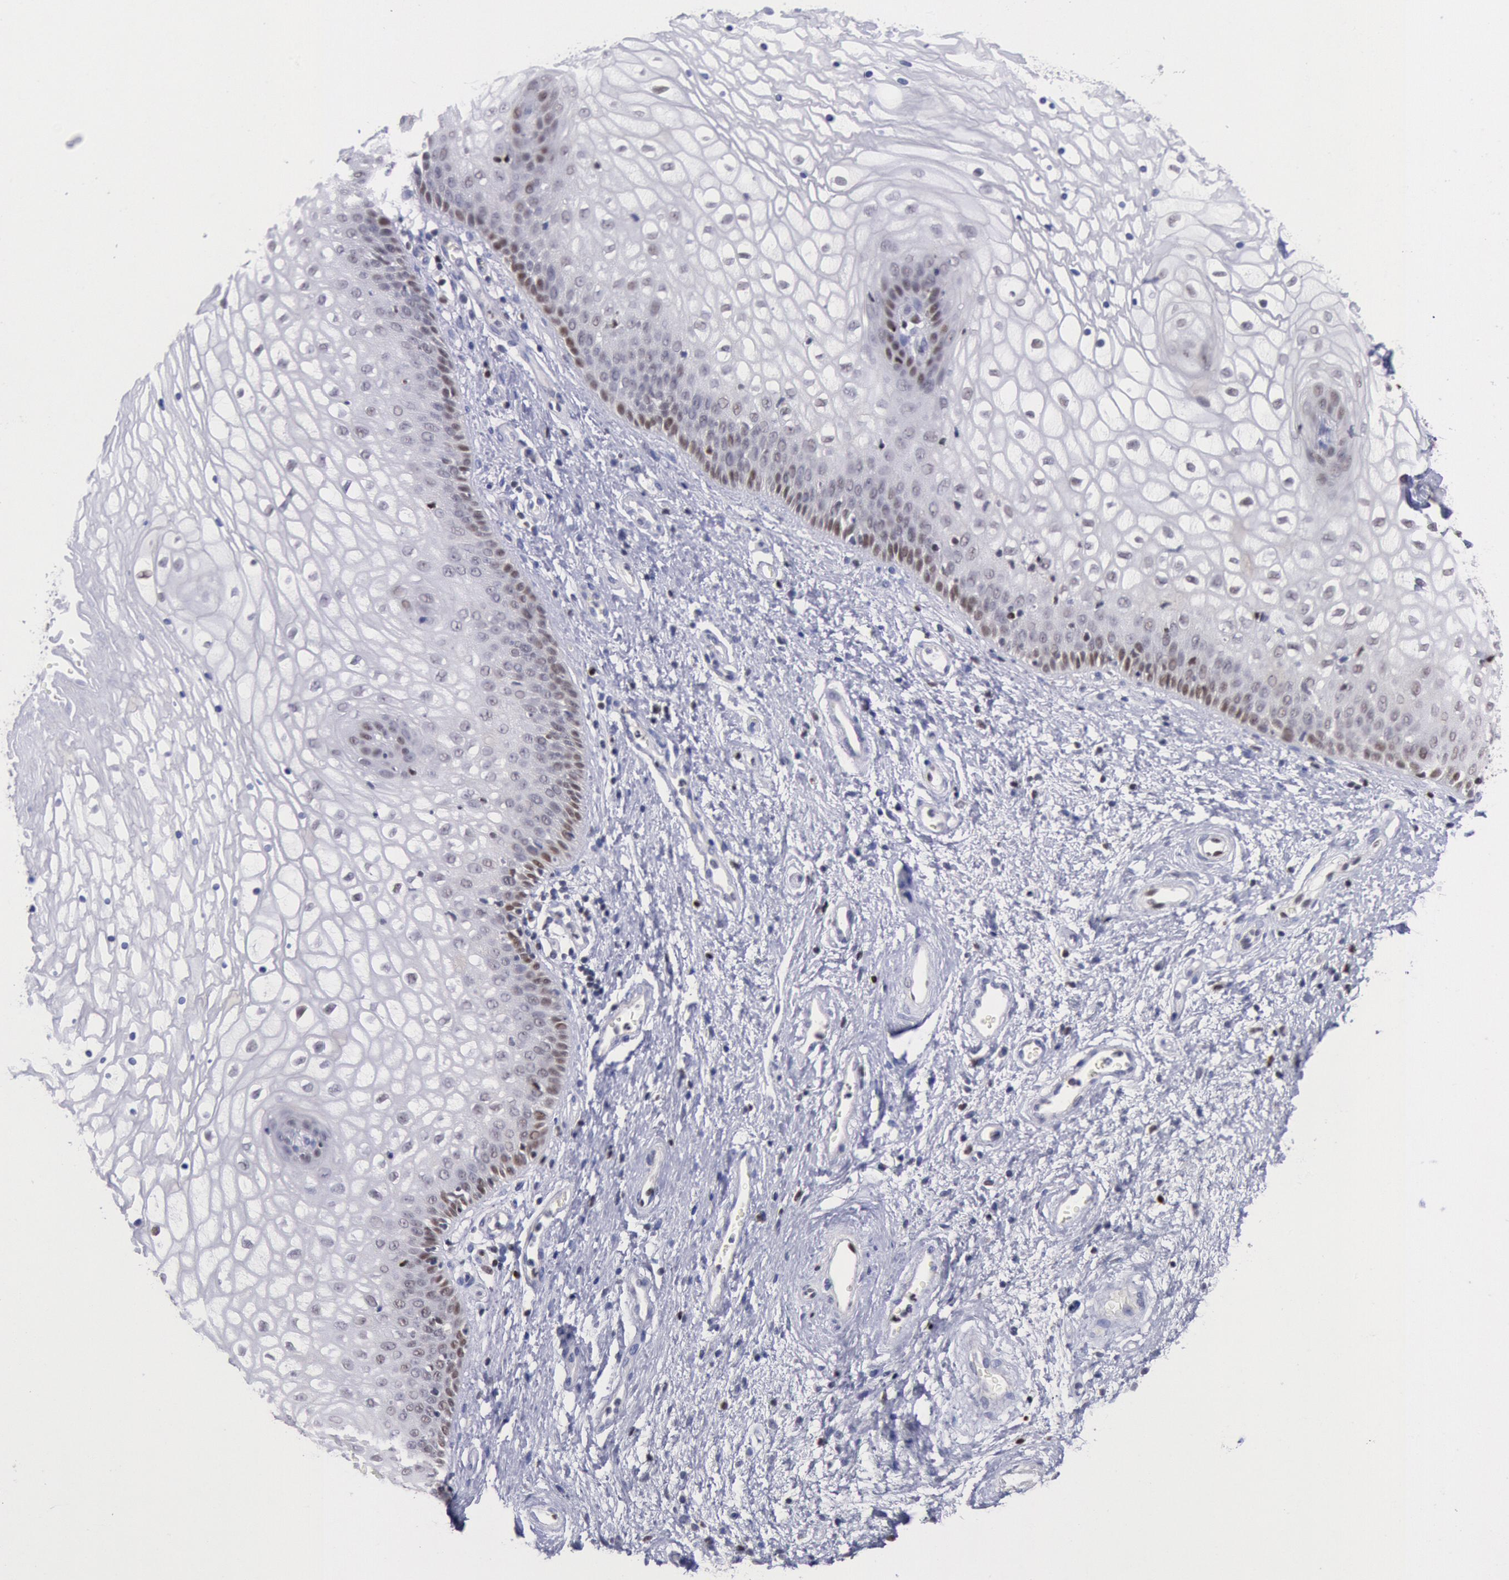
{"staining": {"intensity": "moderate", "quantity": "<25%", "location": "nuclear"}, "tissue": "vagina", "cell_type": "Squamous epithelial cells", "image_type": "normal", "snomed": [{"axis": "morphology", "description": "Normal tissue, NOS"}, {"axis": "topography", "description": "Vagina"}], "caption": "Immunohistochemical staining of normal vagina reveals low levels of moderate nuclear staining in about <25% of squamous epithelial cells. (IHC, brightfield microscopy, high magnification).", "gene": "RPS6KA5", "patient": {"sex": "female", "age": 34}}